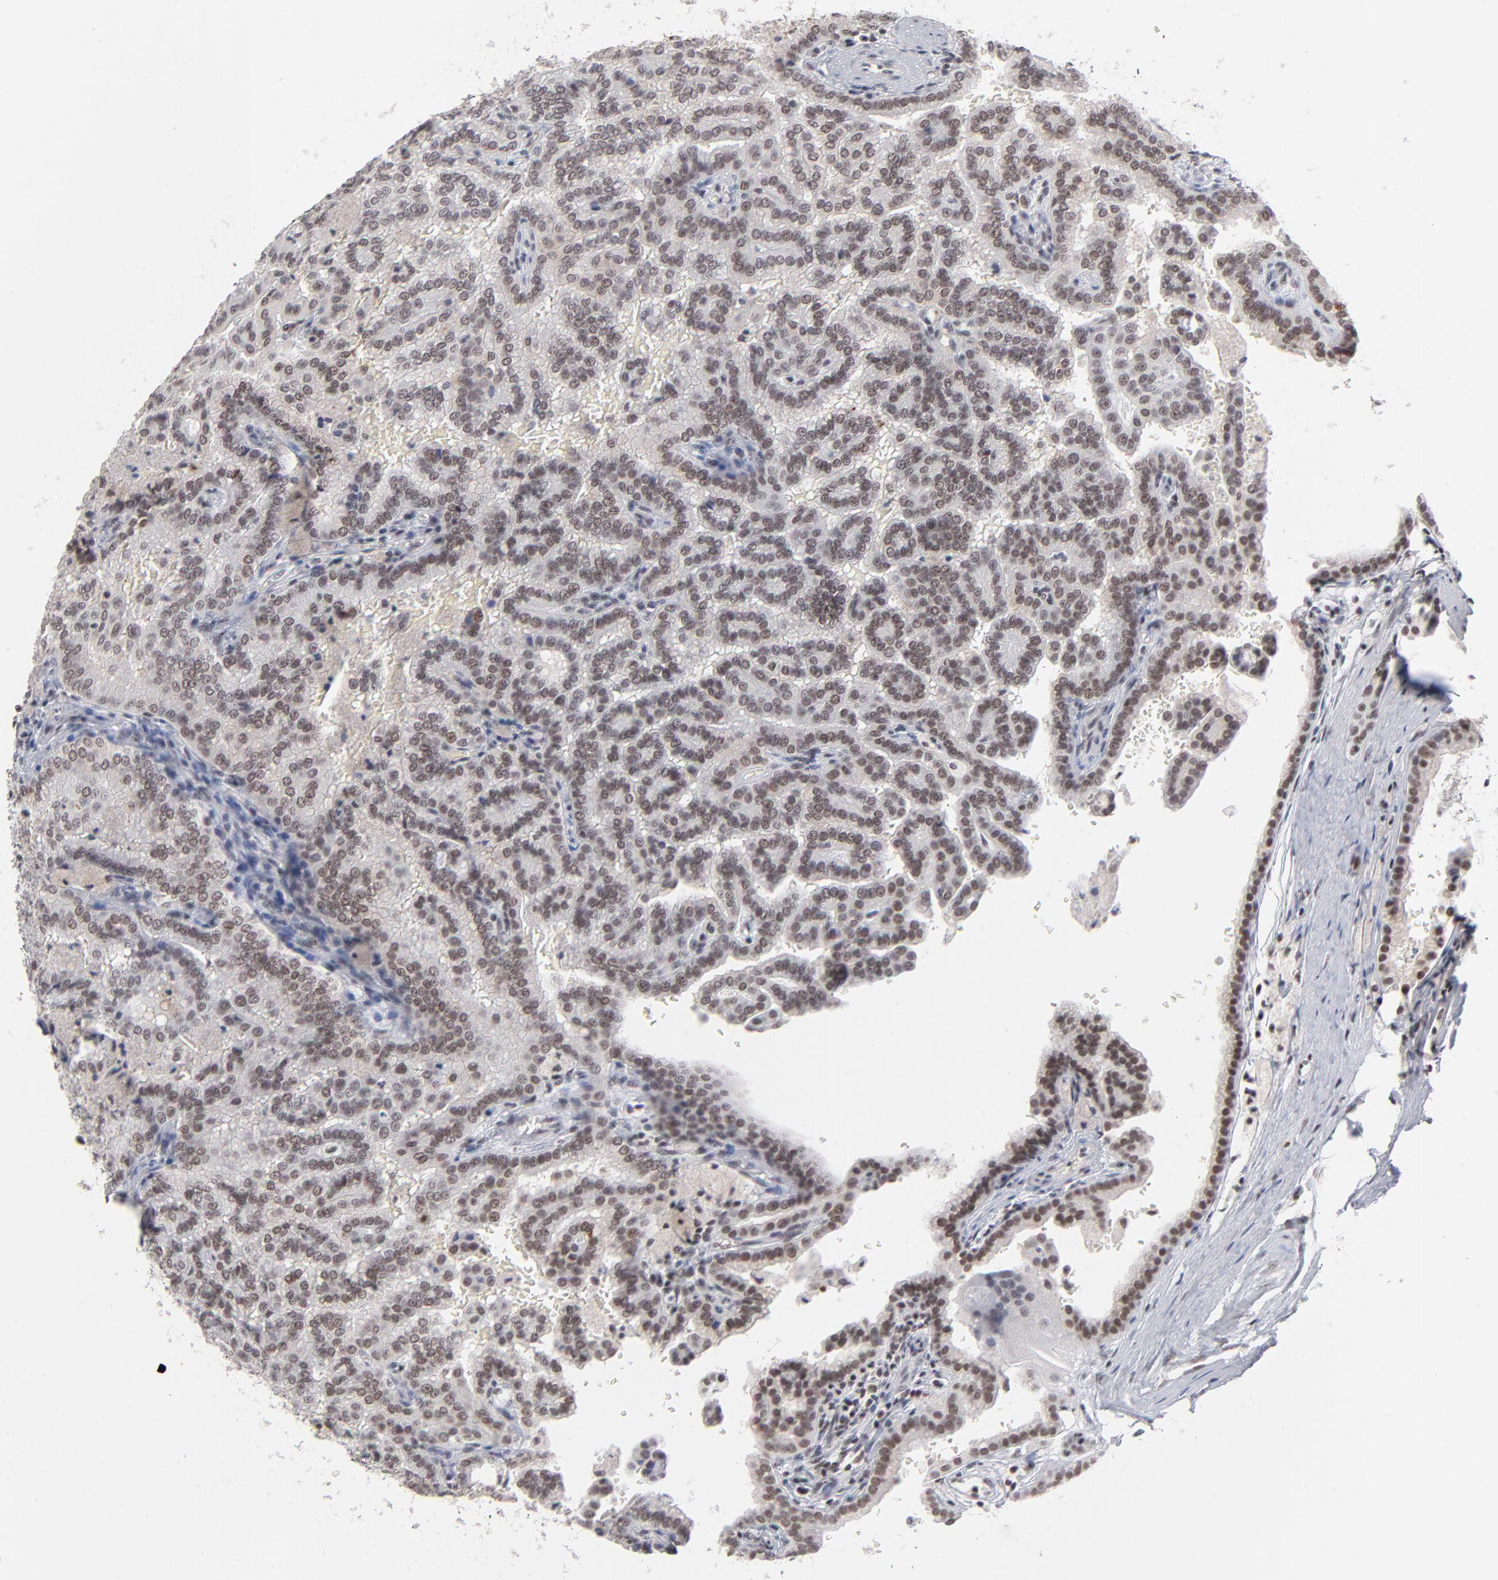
{"staining": {"intensity": "weak", "quantity": ">75%", "location": "nuclear"}, "tissue": "renal cancer", "cell_type": "Tumor cells", "image_type": "cancer", "snomed": [{"axis": "morphology", "description": "Adenocarcinoma, NOS"}, {"axis": "topography", "description": "Kidney"}], "caption": "A brown stain labels weak nuclear staining of a protein in renal cancer (adenocarcinoma) tumor cells. (DAB IHC, brown staining for protein, blue staining for nuclei).", "gene": "ZNF143", "patient": {"sex": "male", "age": 61}}